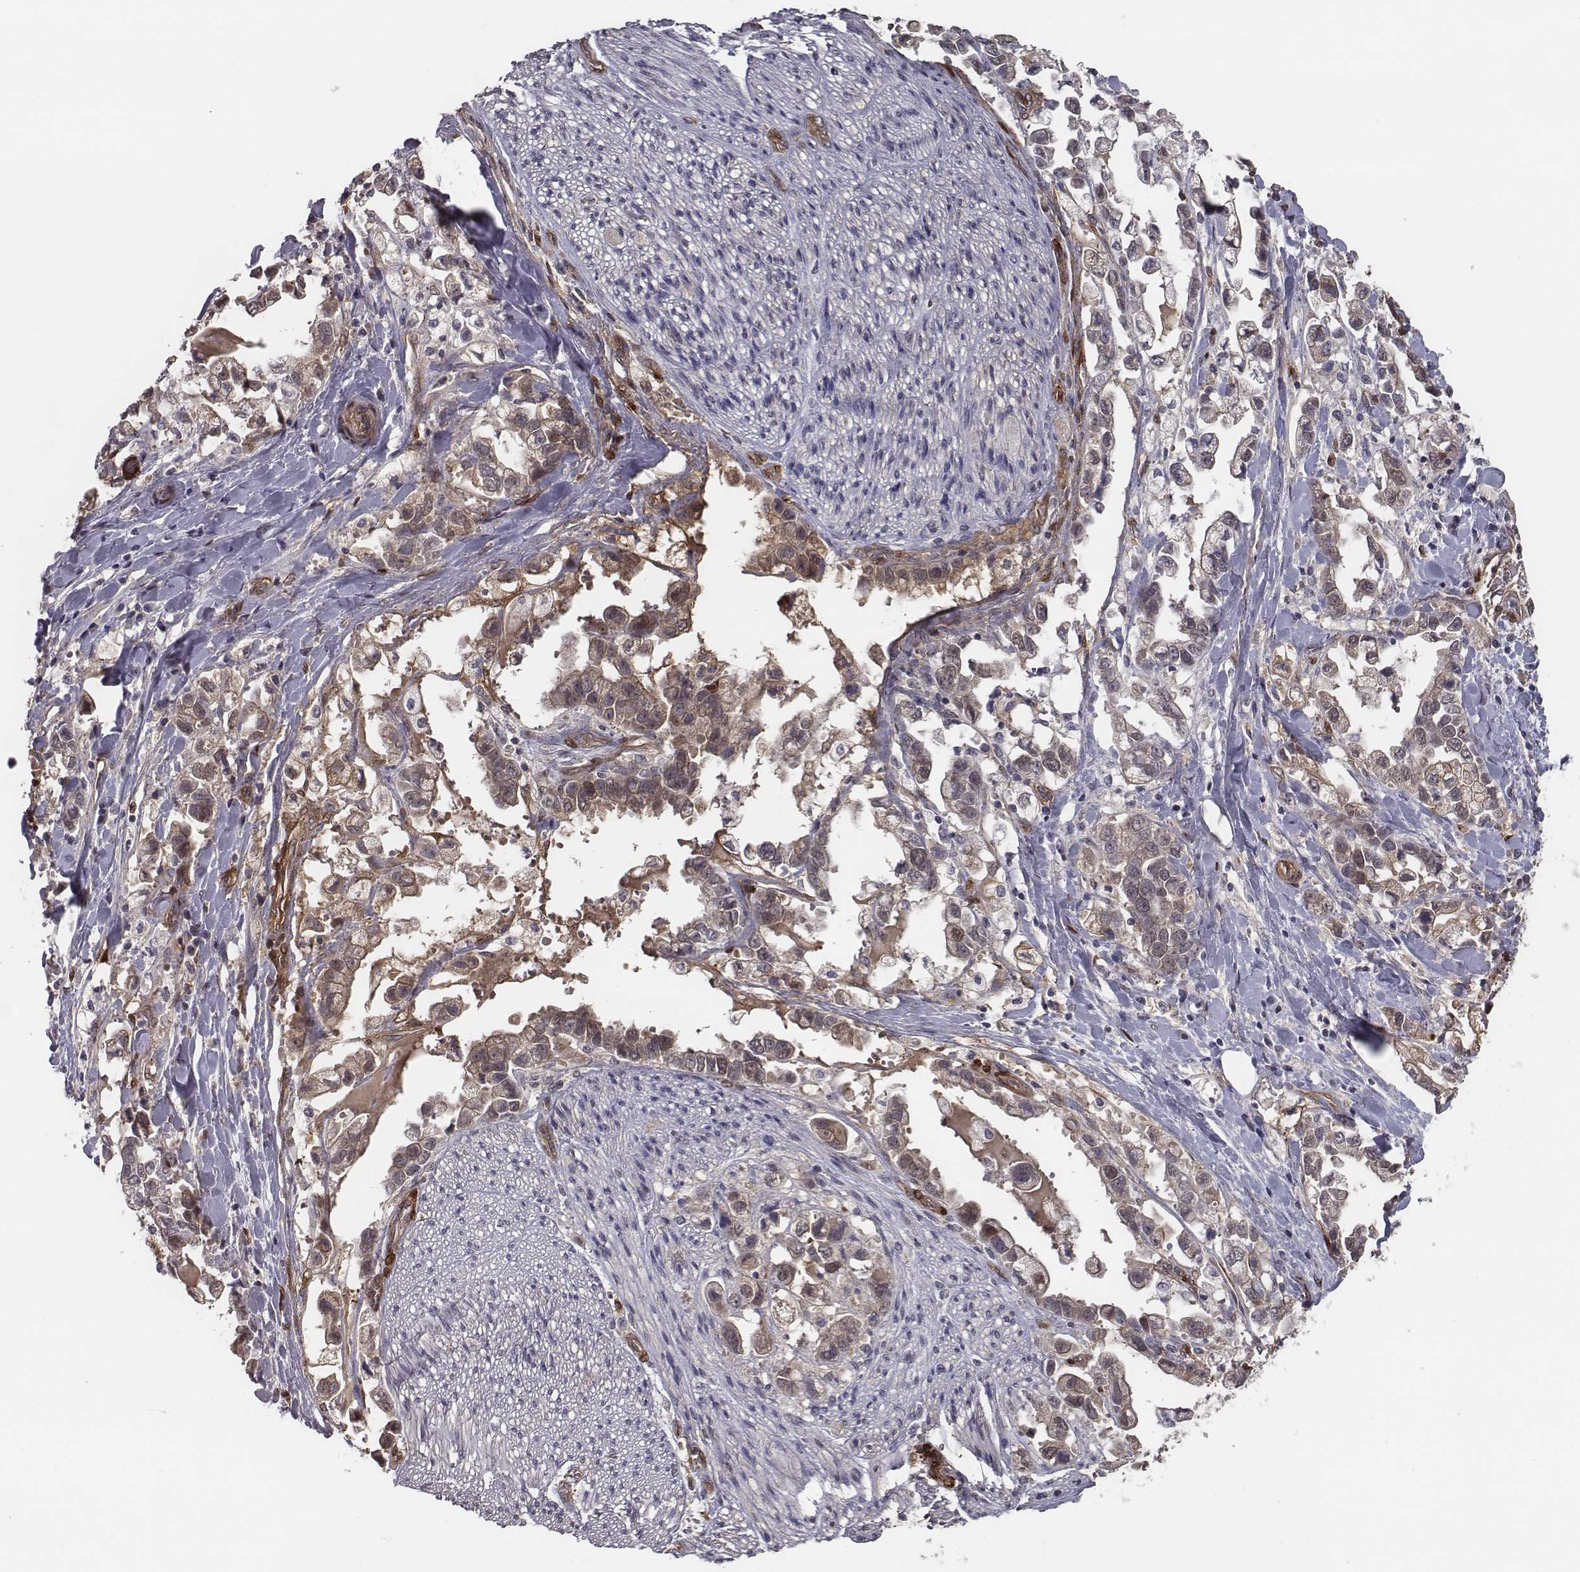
{"staining": {"intensity": "moderate", "quantity": "25%-75%", "location": "cytoplasmic/membranous"}, "tissue": "stomach cancer", "cell_type": "Tumor cells", "image_type": "cancer", "snomed": [{"axis": "morphology", "description": "Adenocarcinoma, NOS"}, {"axis": "topography", "description": "Stomach"}], "caption": "IHC staining of stomach cancer (adenocarcinoma), which demonstrates medium levels of moderate cytoplasmic/membranous expression in about 25%-75% of tumor cells indicating moderate cytoplasmic/membranous protein positivity. The staining was performed using DAB (3,3'-diaminobenzidine) (brown) for protein detection and nuclei were counterstained in hematoxylin (blue).", "gene": "ISYNA1", "patient": {"sex": "male", "age": 59}}